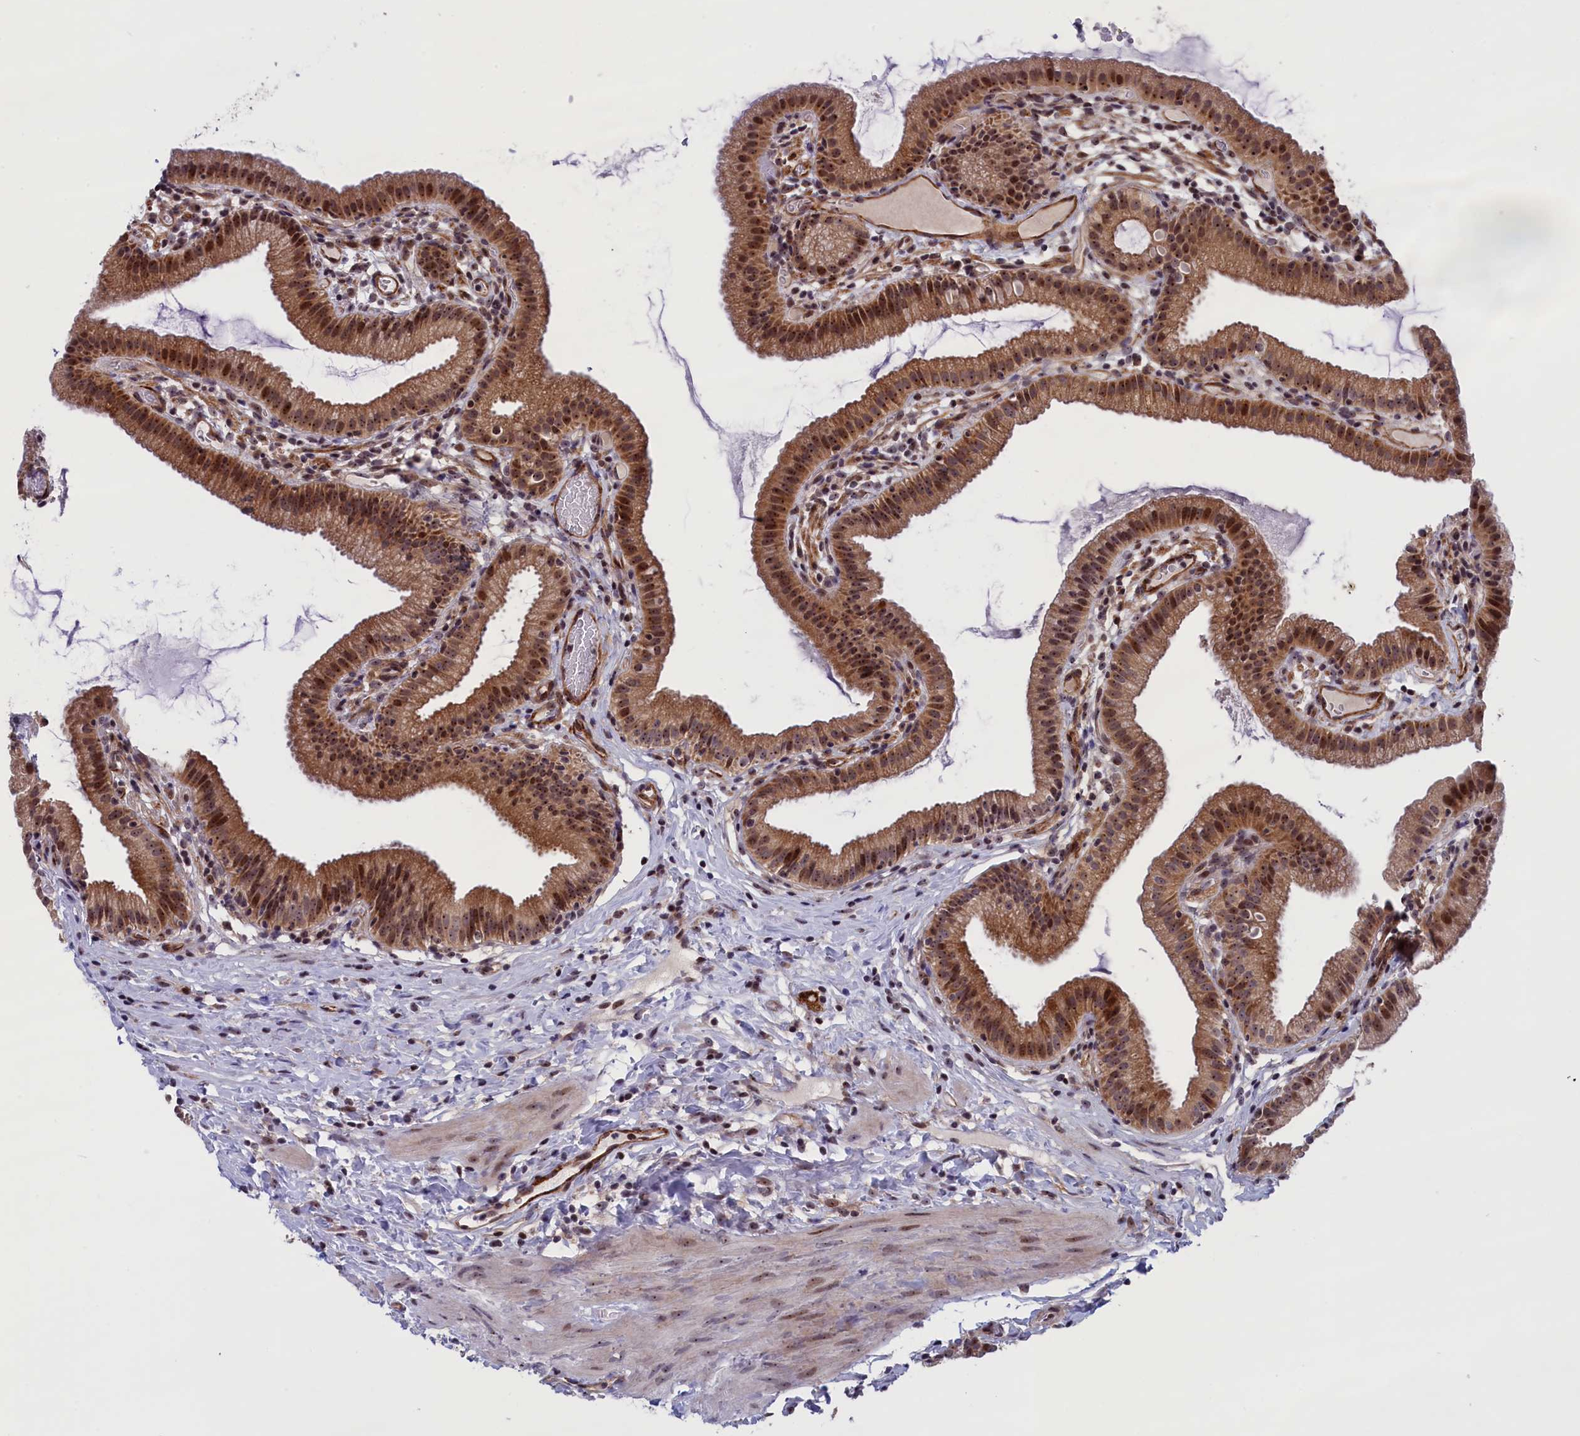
{"staining": {"intensity": "moderate", "quantity": ">75%", "location": "cytoplasmic/membranous,nuclear"}, "tissue": "gallbladder", "cell_type": "Glandular cells", "image_type": "normal", "snomed": [{"axis": "morphology", "description": "Normal tissue, NOS"}, {"axis": "topography", "description": "Gallbladder"}], "caption": "IHC (DAB (3,3'-diaminobenzidine)) staining of normal gallbladder displays moderate cytoplasmic/membranous,nuclear protein positivity in about >75% of glandular cells.", "gene": "PPAN", "patient": {"sex": "female", "age": 46}}